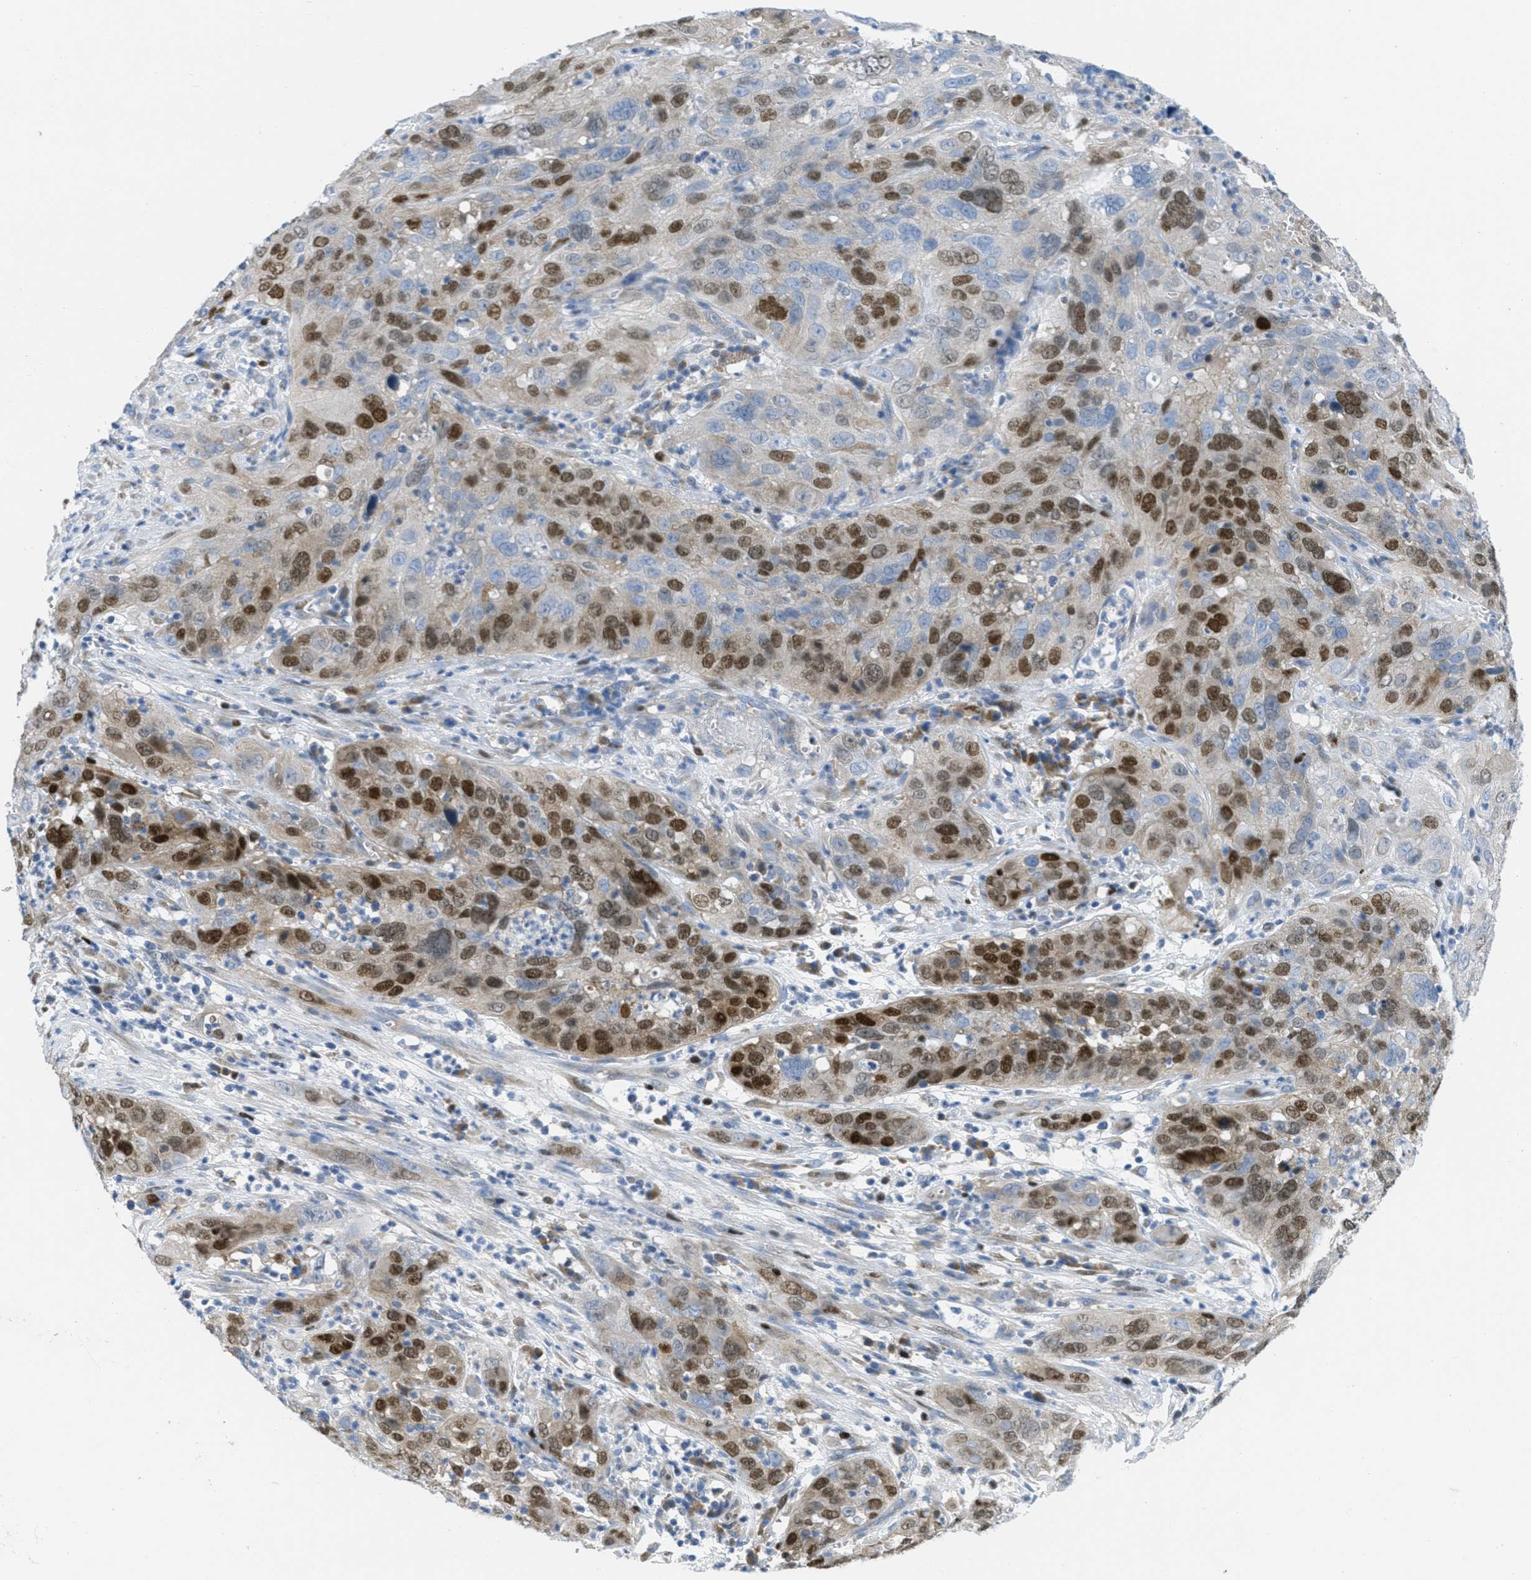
{"staining": {"intensity": "strong", "quantity": ">75%", "location": "cytoplasmic/membranous,nuclear"}, "tissue": "cervical cancer", "cell_type": "Tumor cells", "image_type": "cancer", "snomed": [{"axis": "morphology", "description": "Squamous cell carcinoma, NOS"}, {"axis": "topography", "description": "Cervix"}], "caption": "Cervical cancer stained with DAB (3,3'-diaminobenzidine) immunohistochemistry exhibits high levels of strong cytoplasmic/membranous and nuclear expression in approximately >75% of tumor cells.", "gene": "ORC6", "patient": {"sex": "female", "age": 32}}